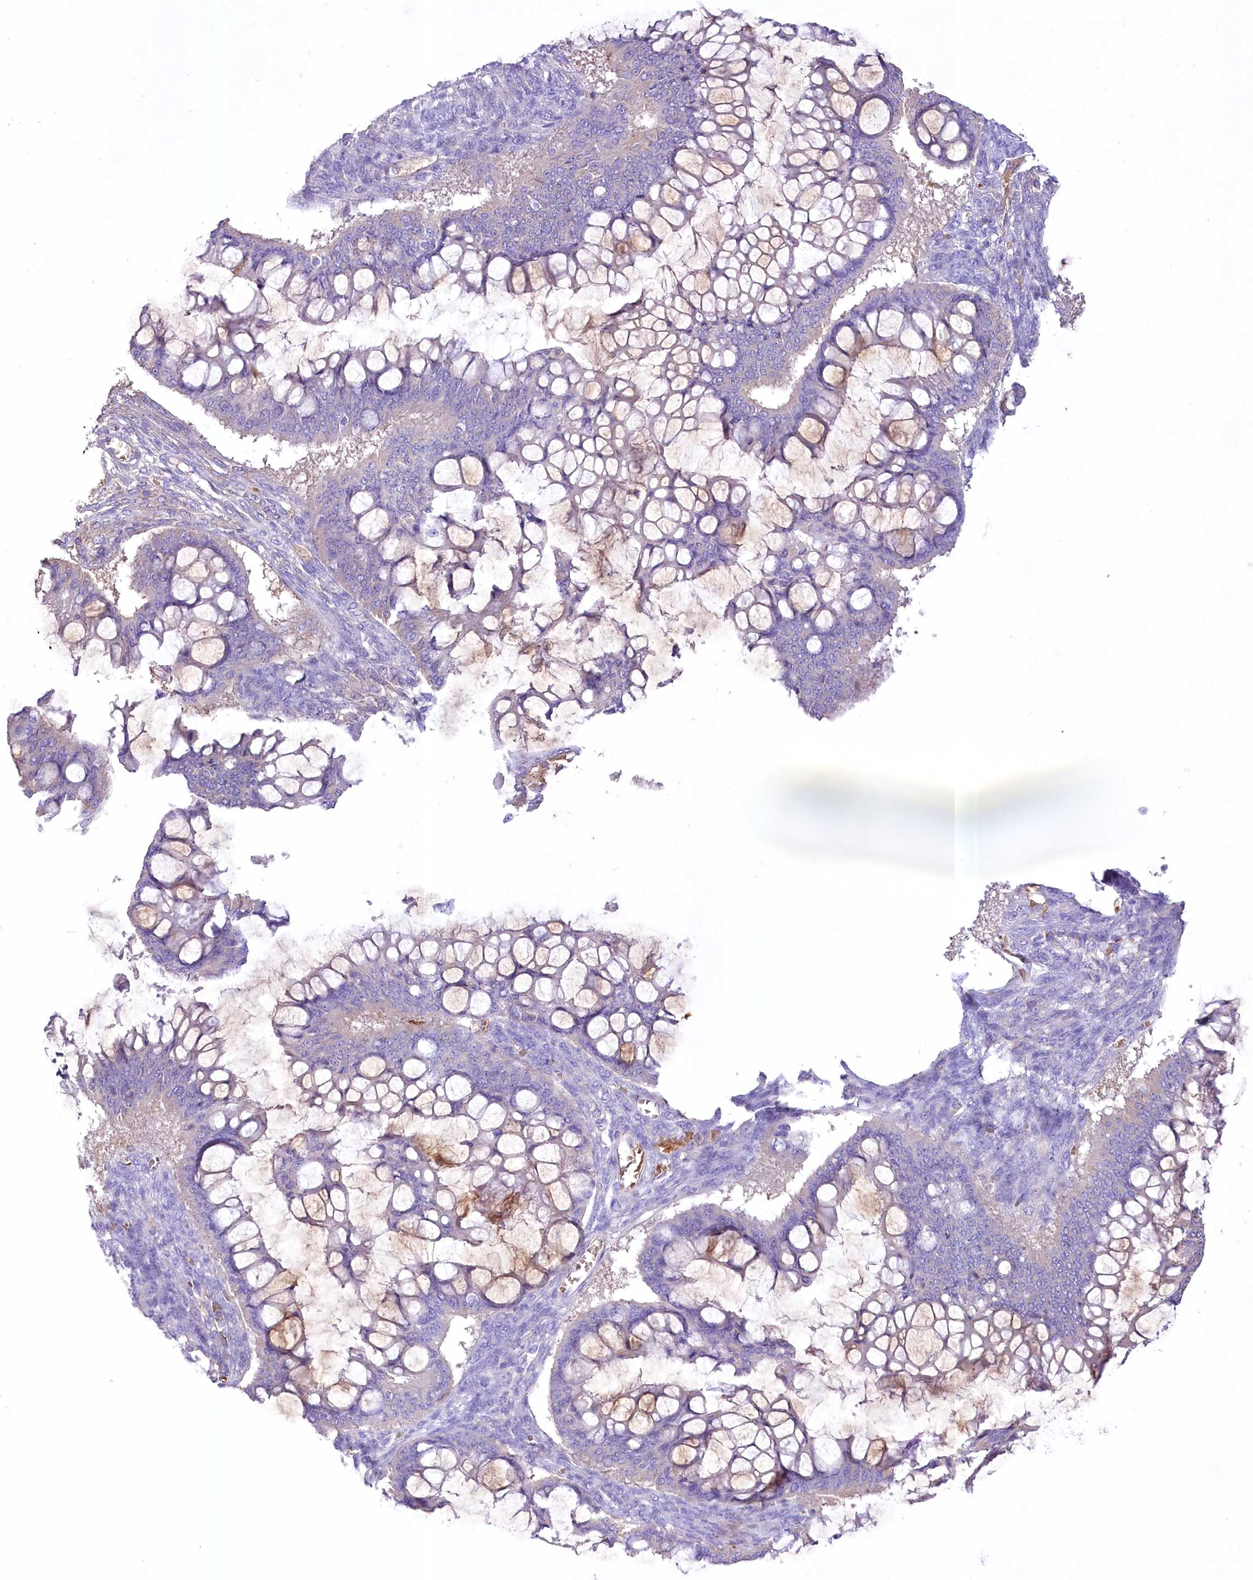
{"staining": {"intensity": "negative", "quantity": "none", "location": "none"}, "tissue": "ovarian cancer", "cell_type": "Tumor cells", "image_type": "cancer", "snomed": [{"axis": "morphology", "description": "Cystadenocarcinoma, mucinous, NOS"}, {"axis": "topography", "description": "Ovary"}], "caption": "The photomicrograph shows no staining of tumor cells in mucinous cystadenocarcinoma (ovarian).", "gene": "PRSS53", "patient": {"sex": "female", "age": 73}}